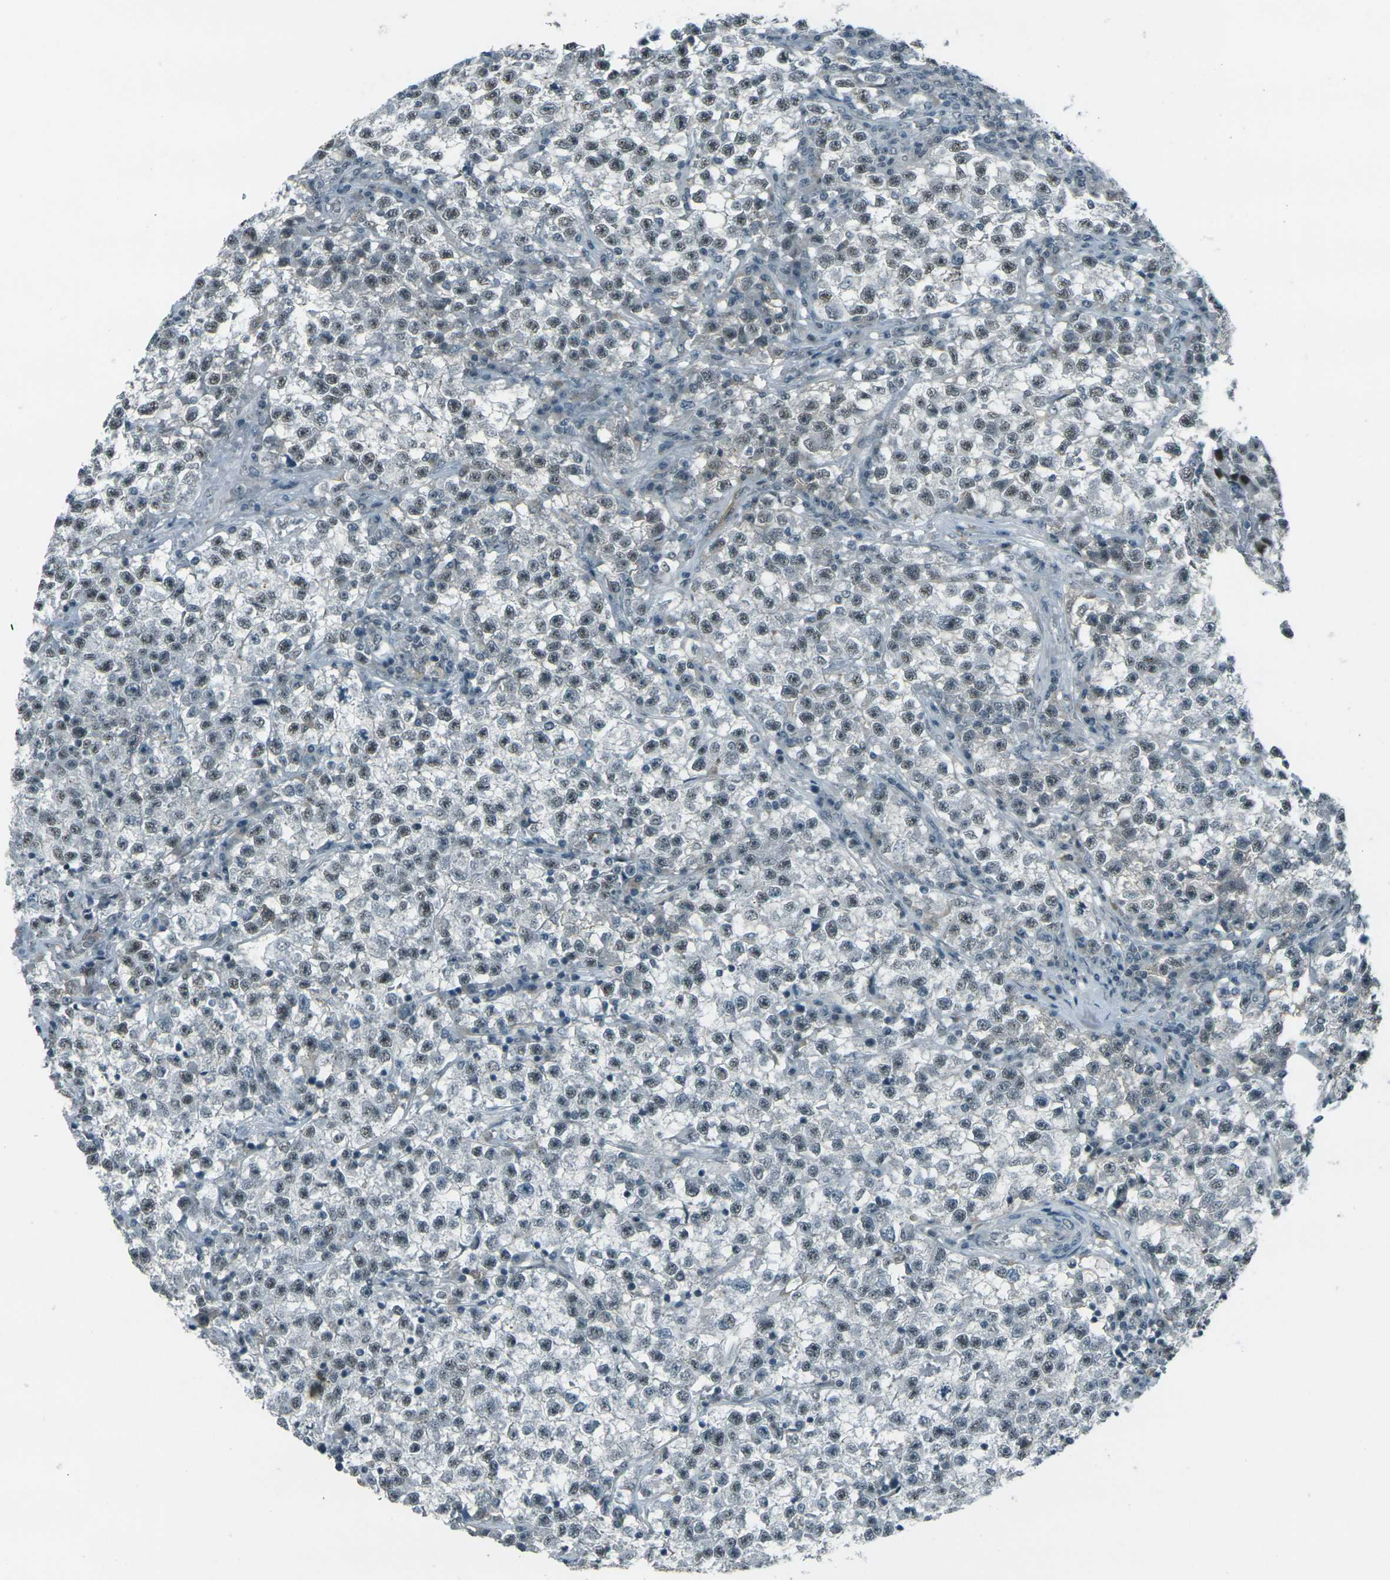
{"staining": {"intensity": "weak", "quantity": "25%-75%", "location": "nuclear"}, "tissue": "testis cancer", "cell_type": "Tumor cells", "image_type": "cancer", "snomed": [{"axis": "morphology", "description": "Seminoma, NOS"}, {"axis": "topography", "description": "Testis"}], "caption": "DAB immunohistochemical staining of seminoma (testis) shows weak nuclear protein expression in about 25%-75% of tumor cells. Using DAB (brown) and hematoxylin (blue) stains, captured at high magnification using brightfield microscopy.", "gene": "GPR19", "patient": {"sex": "male", "age": 22}}